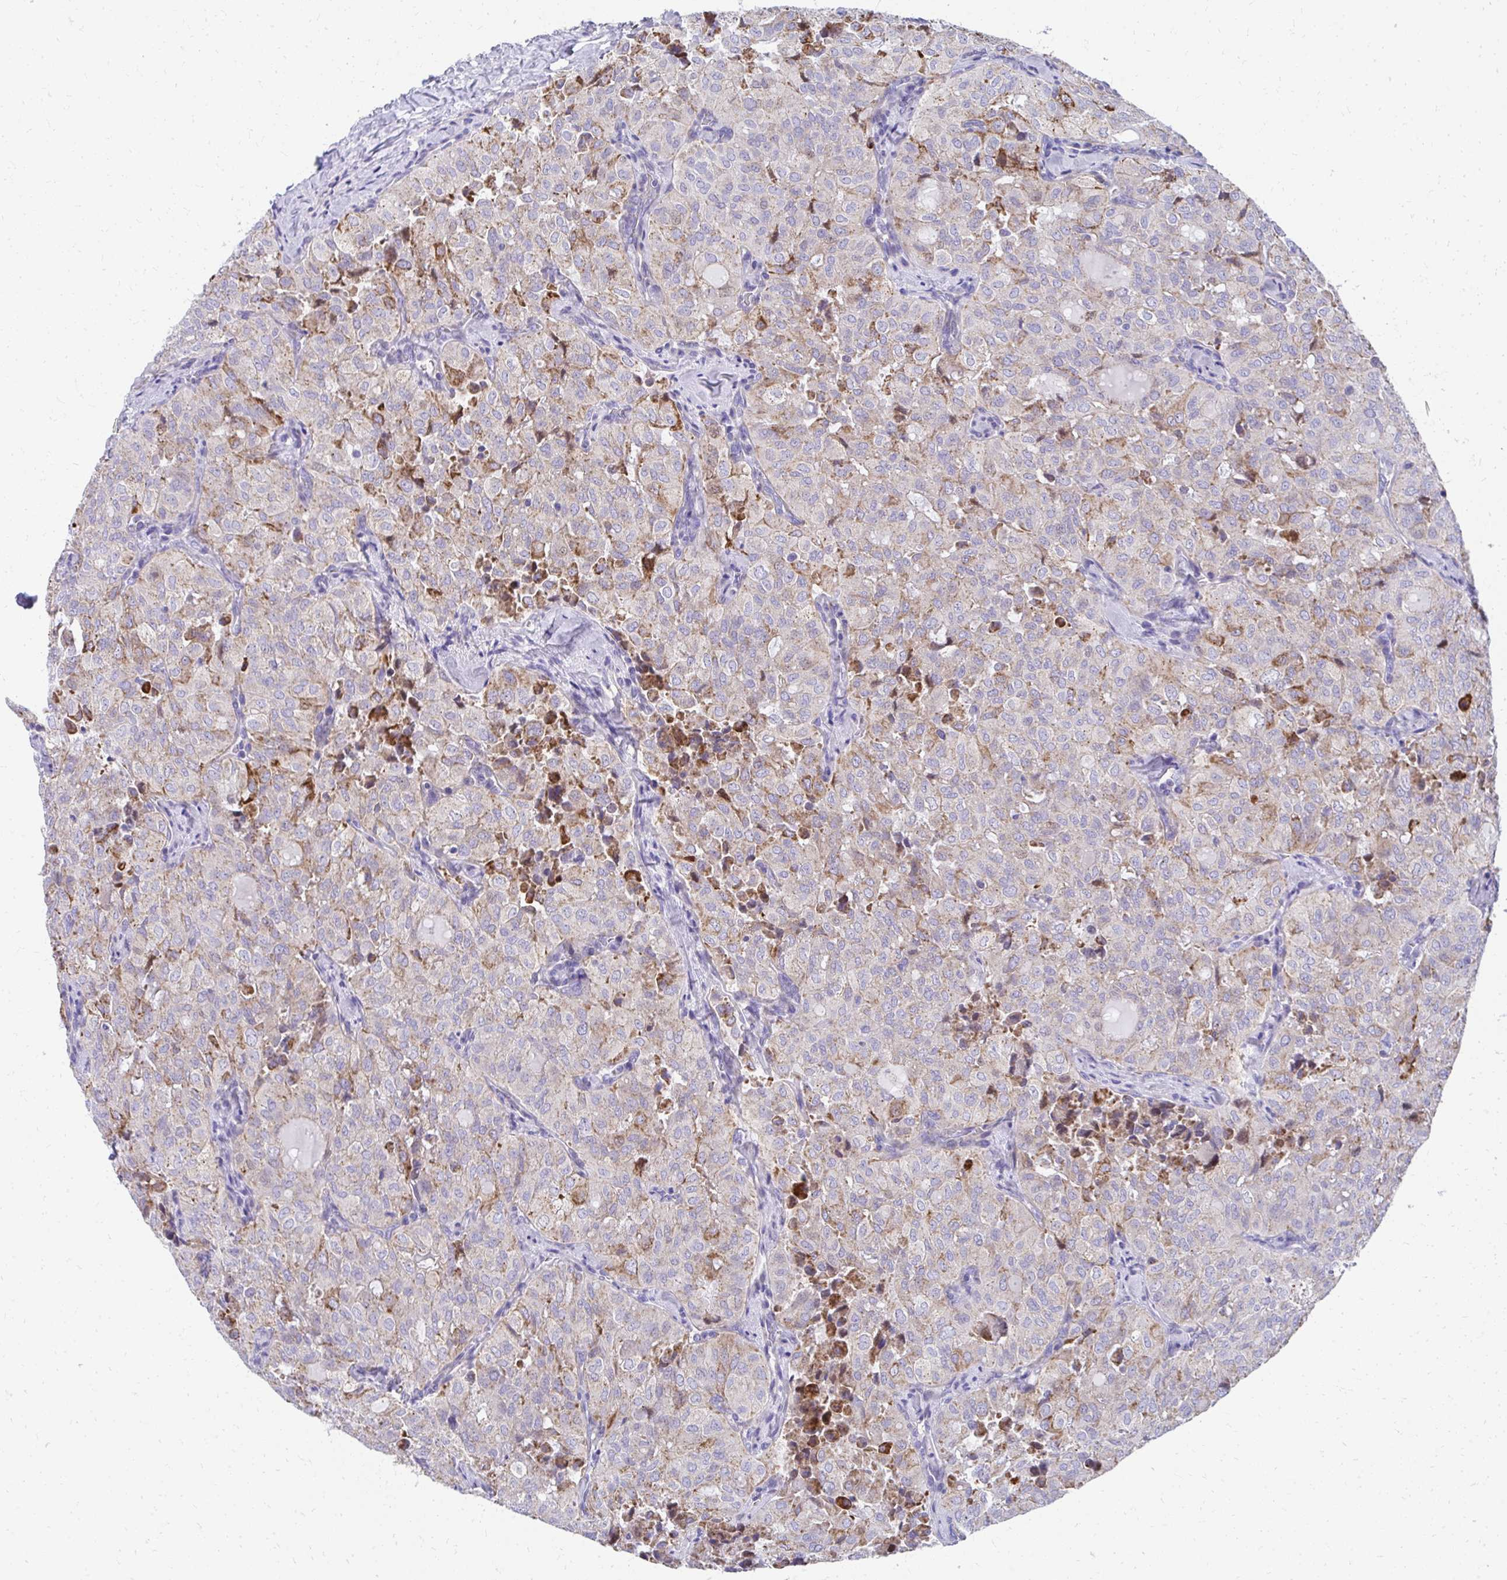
{"staining": {"intensity": "moderate", "quantity": "<25%", "location": "cytoplasmic/membranous"}, "tissue": "thyroid cancer", "cell_type": "Tumor cells", "image_type": "cancer", "snomed": [{"axis": "morphology", "description": "Follicular adenoma carcinoma, NOS"}, {"axis": "topography", "description": "Thyroid gland"}], "caption": "This photomicrograph shows thyroid cancer (follicular adenoma carcinoma) stained with IHC to label a protein in brown. The cytoplasmic/membranous of tumor cells show moderate positivity for the protein. Nuclei are counter-stained blue.", "gene": "IL37", "patient": {"sex": "male", "age": 75}}